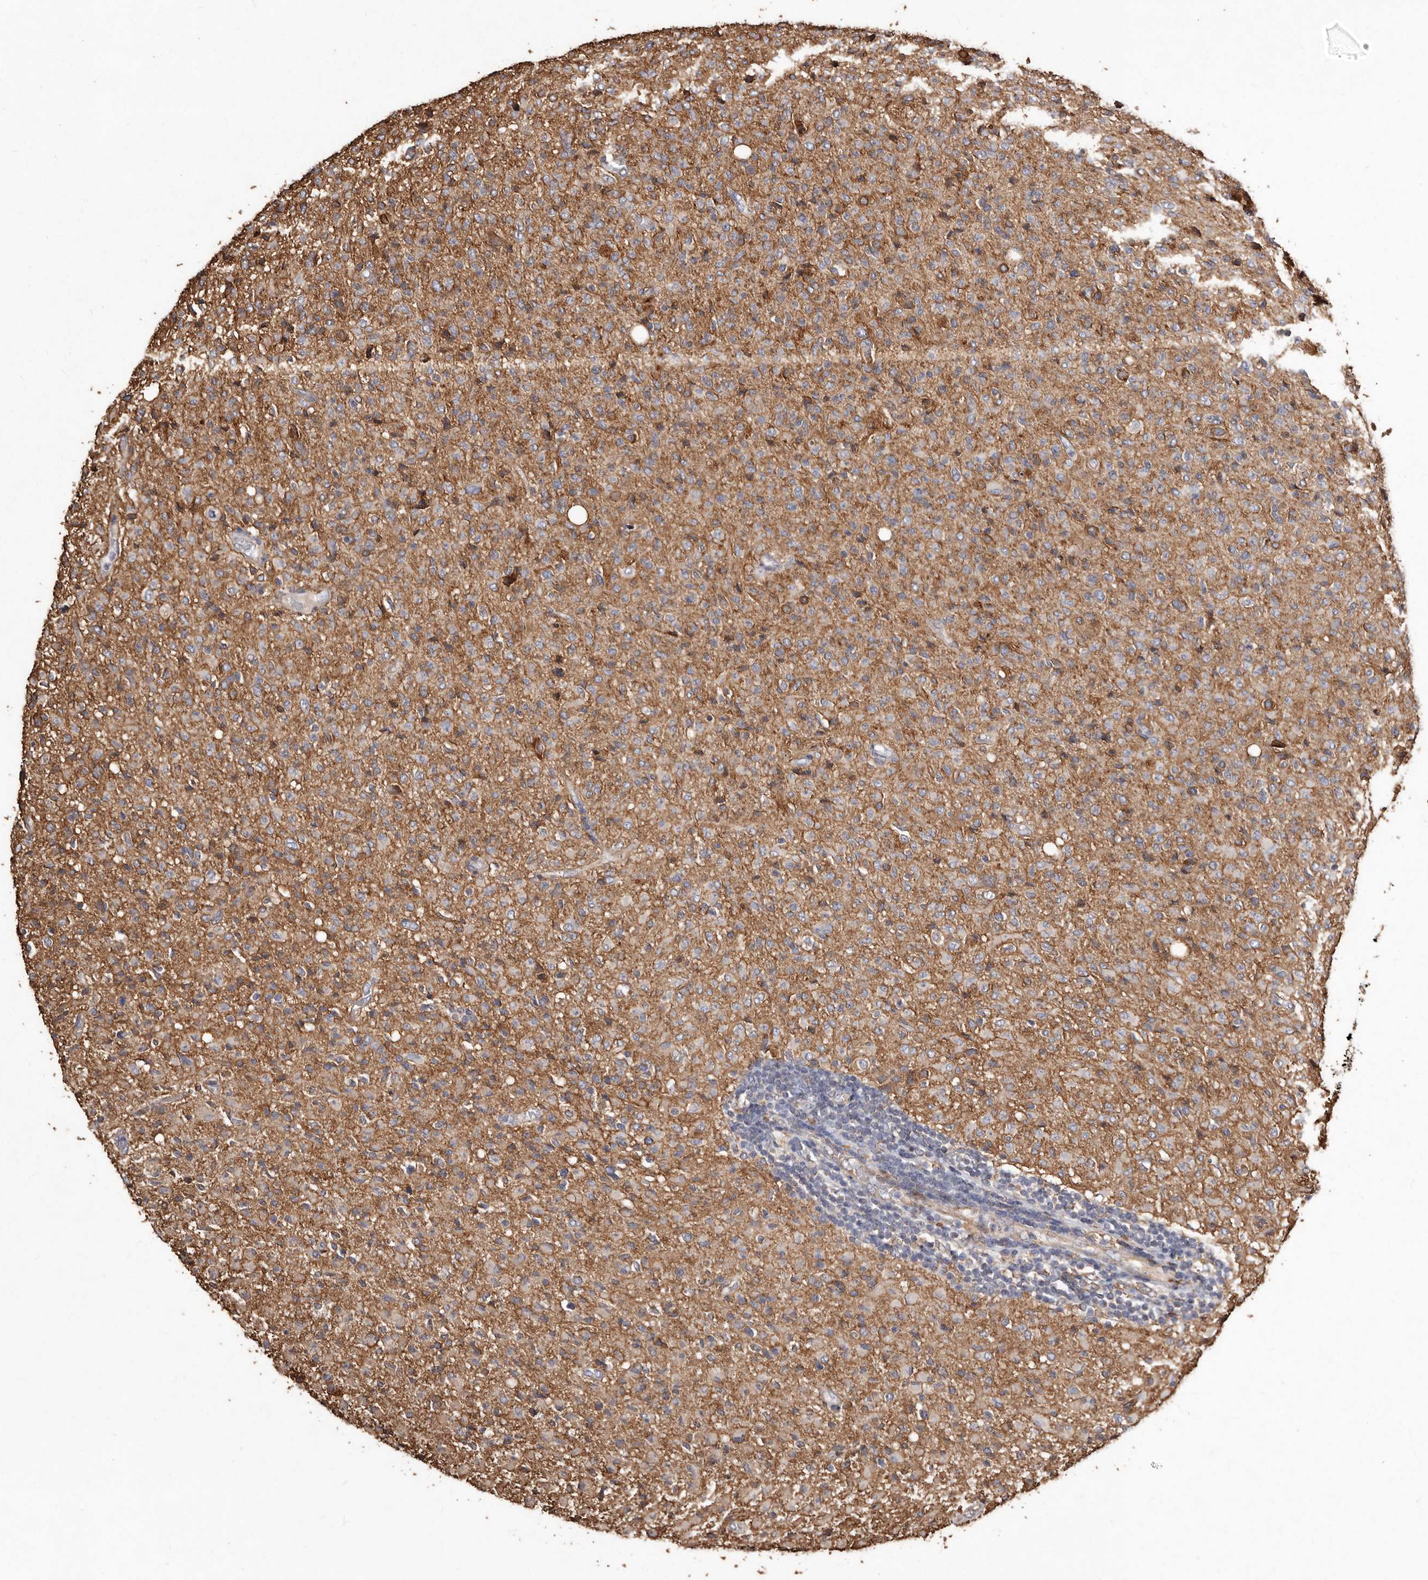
{"staining": {"intensity": "weak", "quantity": "<25%", "location": "cytoplasmic/membranous"}, "tissue": "glioma", "cell_type": "Tumor cells", "image_type": "cancer", "snomed": [{"axis": "morphology", "description": "Glioma, malignant, High grade"}, {"axis": "topography", "description": "Brain"}], "caption": "A histopathology image of glioma stained for a protein reveals no brown staining in tumor cells.", "gene": "STEAP2", "patient": {"sex": "female", "age": 57}}